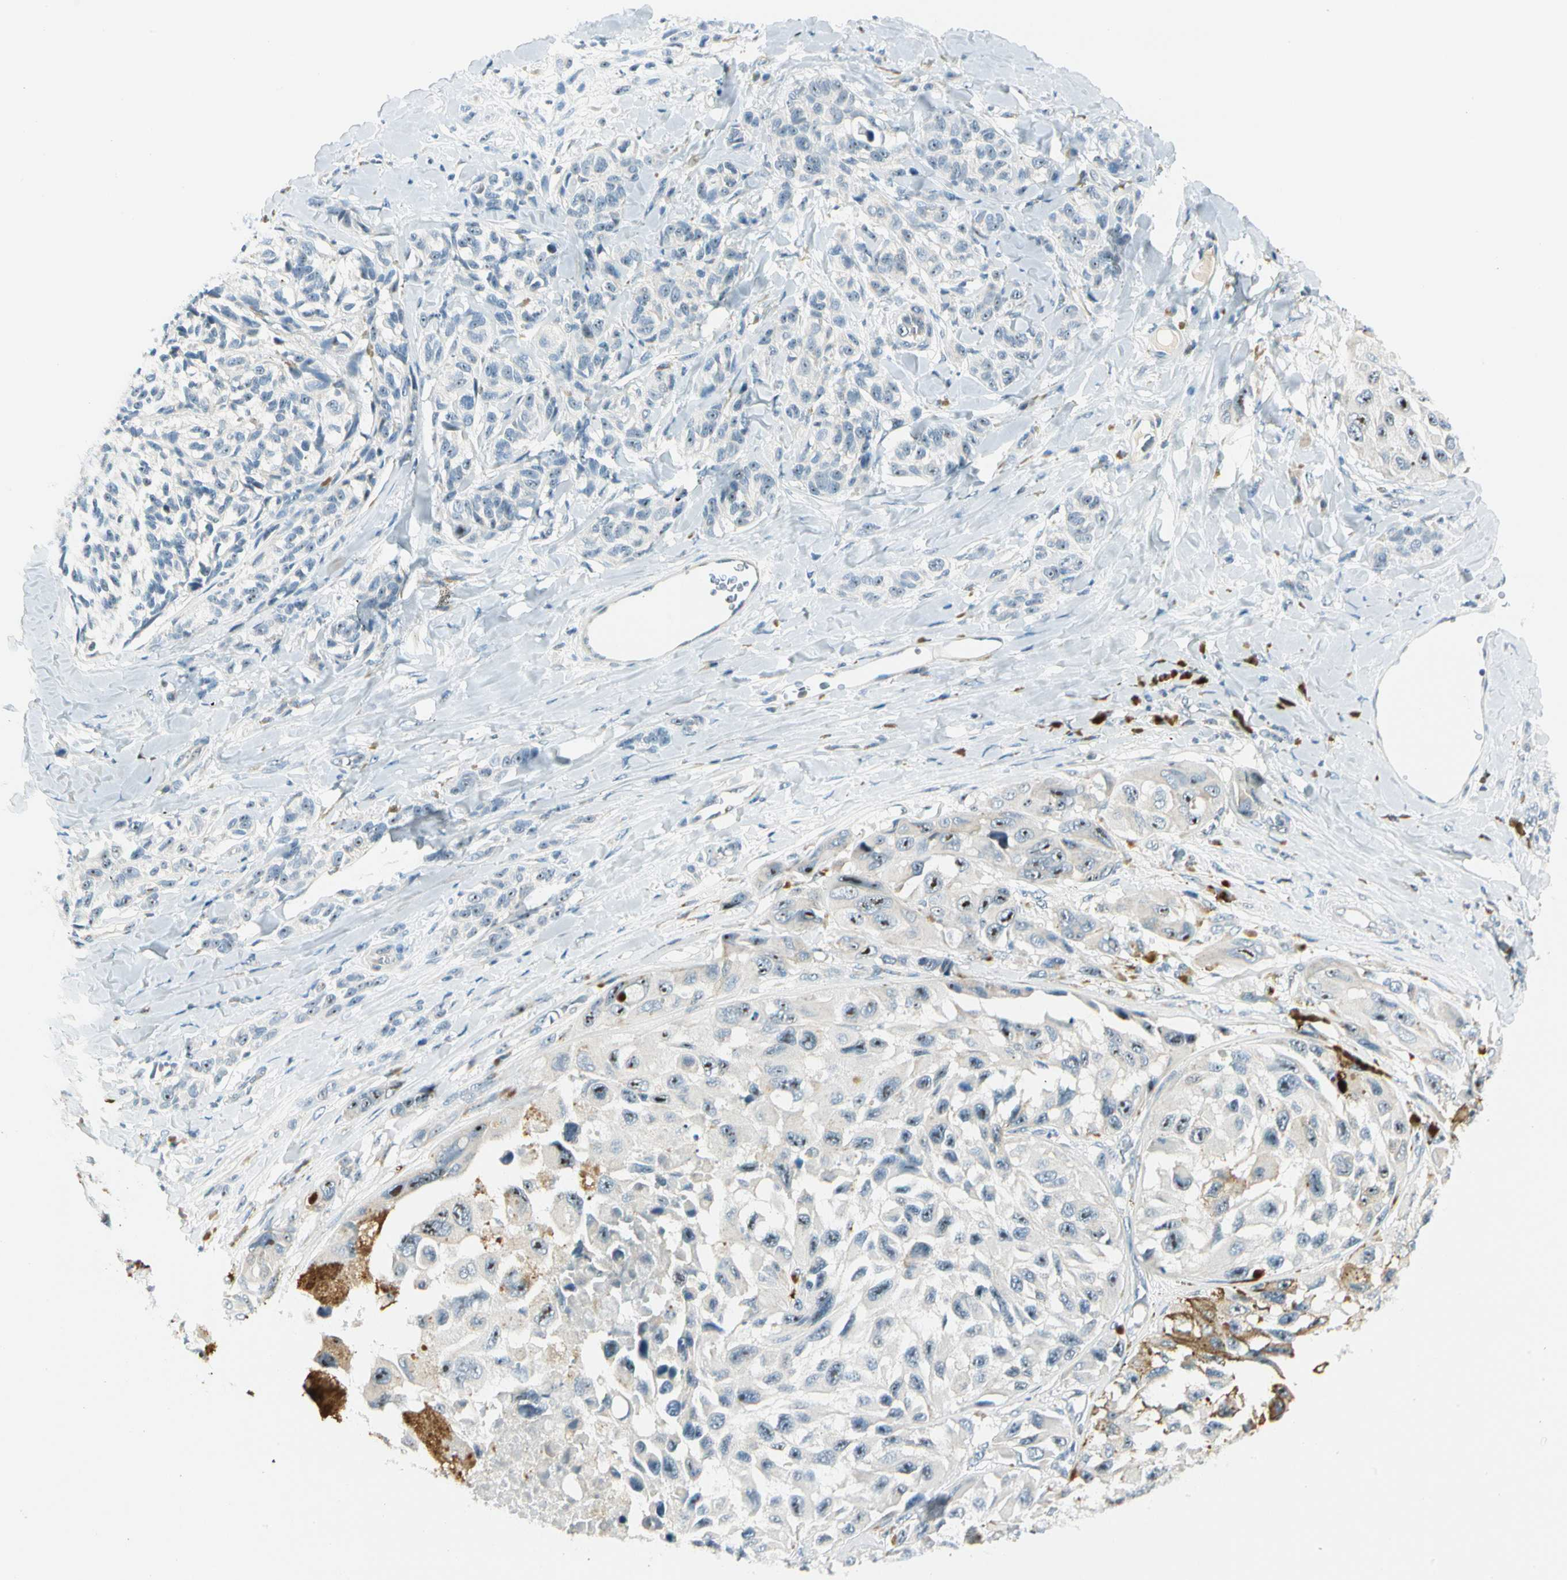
{"staining": {"intensity": "moderate", "quantity": "25%-75%", "location": "nuclear"}, "tissue": "melanoma", "cell_type": "Tumor cells", "image_type": "cancer", "snomed": [{"axis": "morphology", "description": "Malignant melanoma, NOS"}, {"axis": "topography", "description": "Skin"}], "caption": "Immunohistochemical staining of human malignant melanoma reveals medium levels of moderate nuclear expression in approximately 25%-75% of tumor cells. Ihc stains the protein in brown and the nuclei are stained blue.", "gene": "ZSCAN1", "patient": {"sex": "female", "age": 73}}